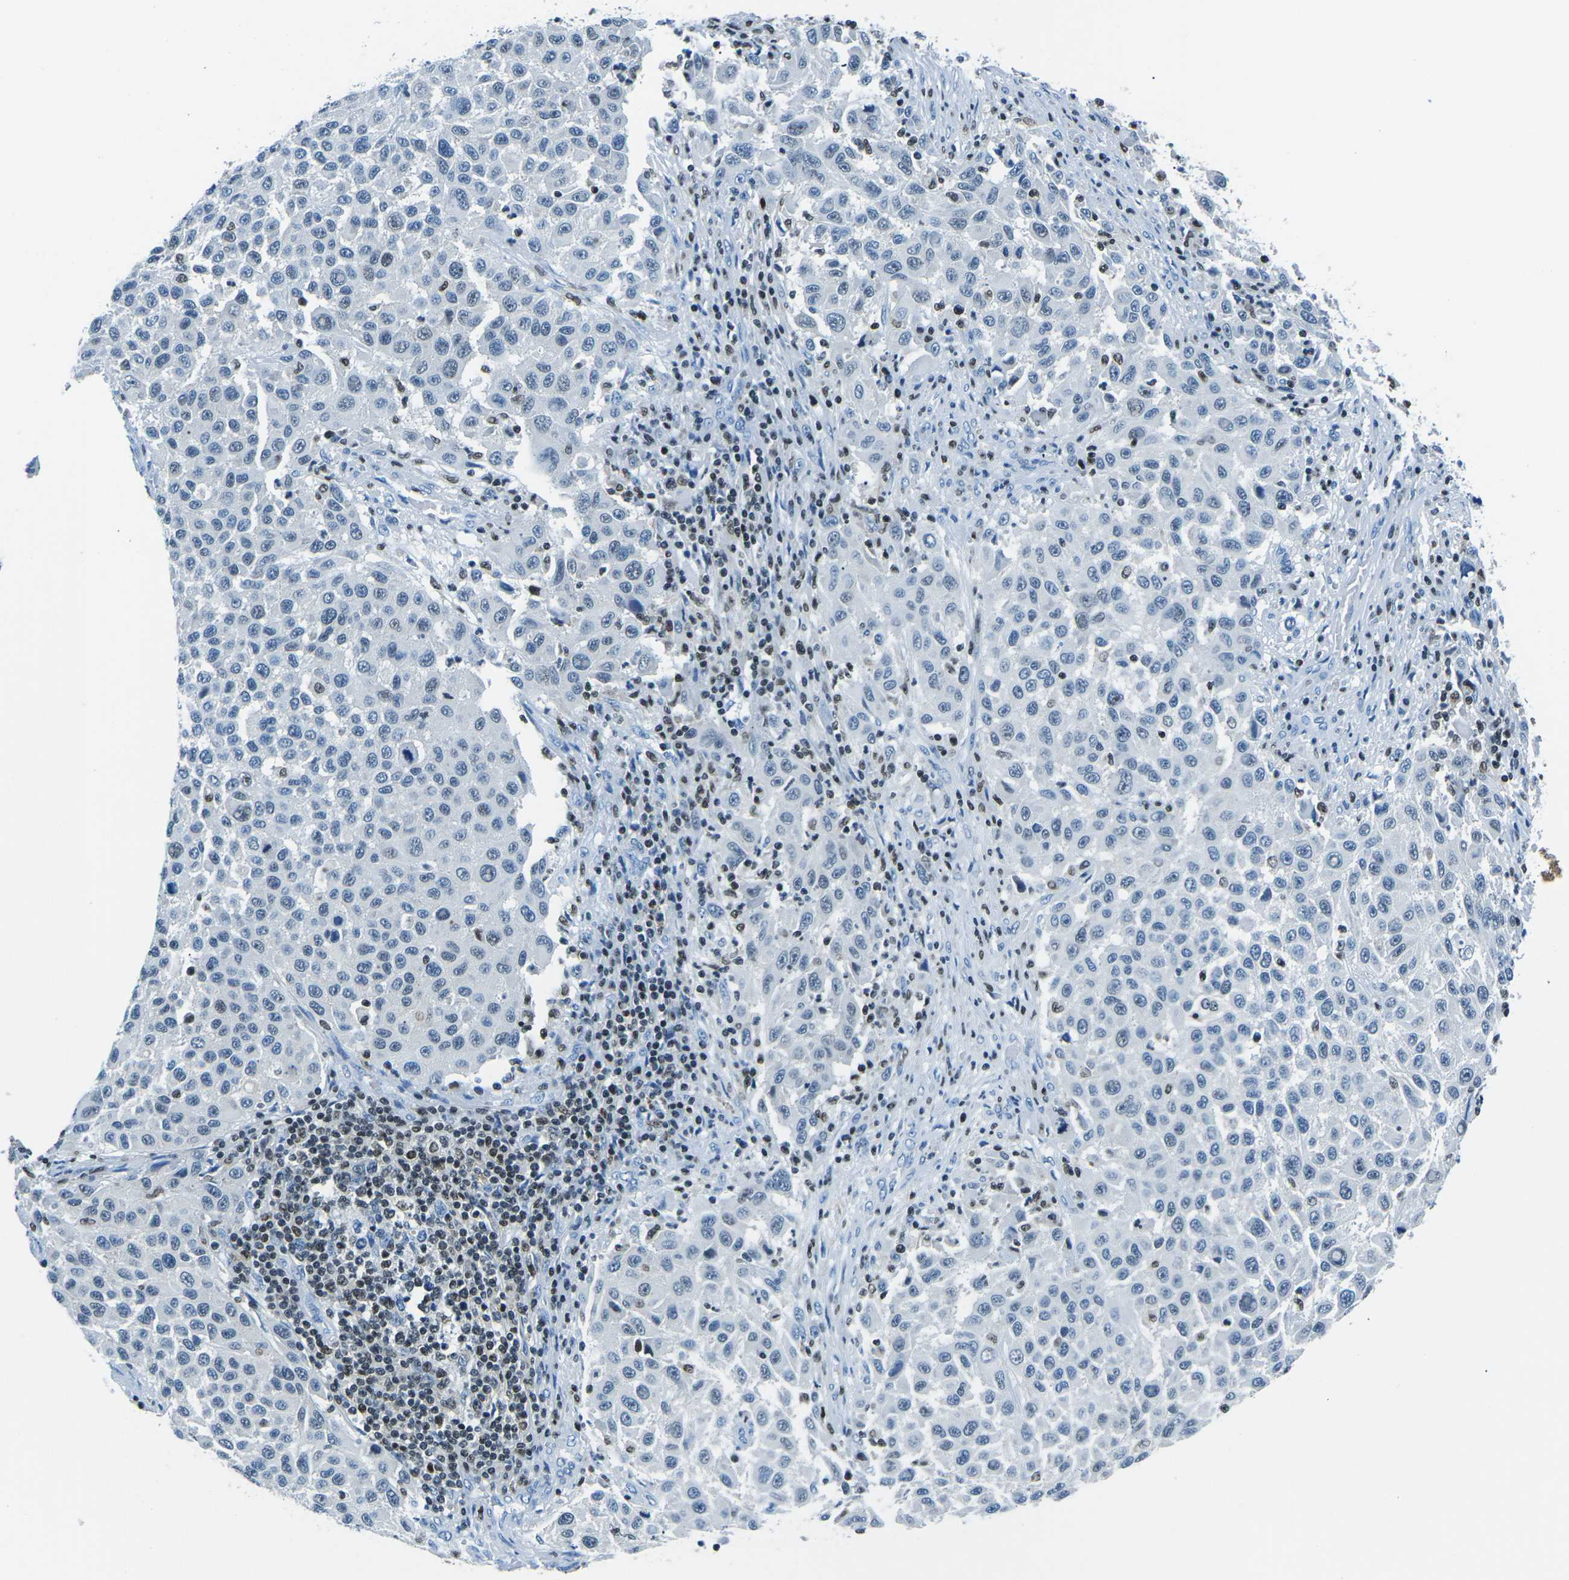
{"staining": {"intensity": "weak", "quantity": "<25%", "location": "nuclear"}, "tissue": "melanoma", "cell_type": "Tumor cells", "image_type": "cancer", "snomed": [{"axis": "morphology", "description": "Malignant melanoma, Metastatic site"}, {"axis": "topography", "description": "Lymph node"}], "caption": "IHC micrograph of human melanoma stained for a protein (brown), which displays no staining in tumor cells. (DAB (3,3'-diaminobenzidine) IHC, high magnification).", "gene": "CELF2", "patient": {"sex": "male", "age": 61}}